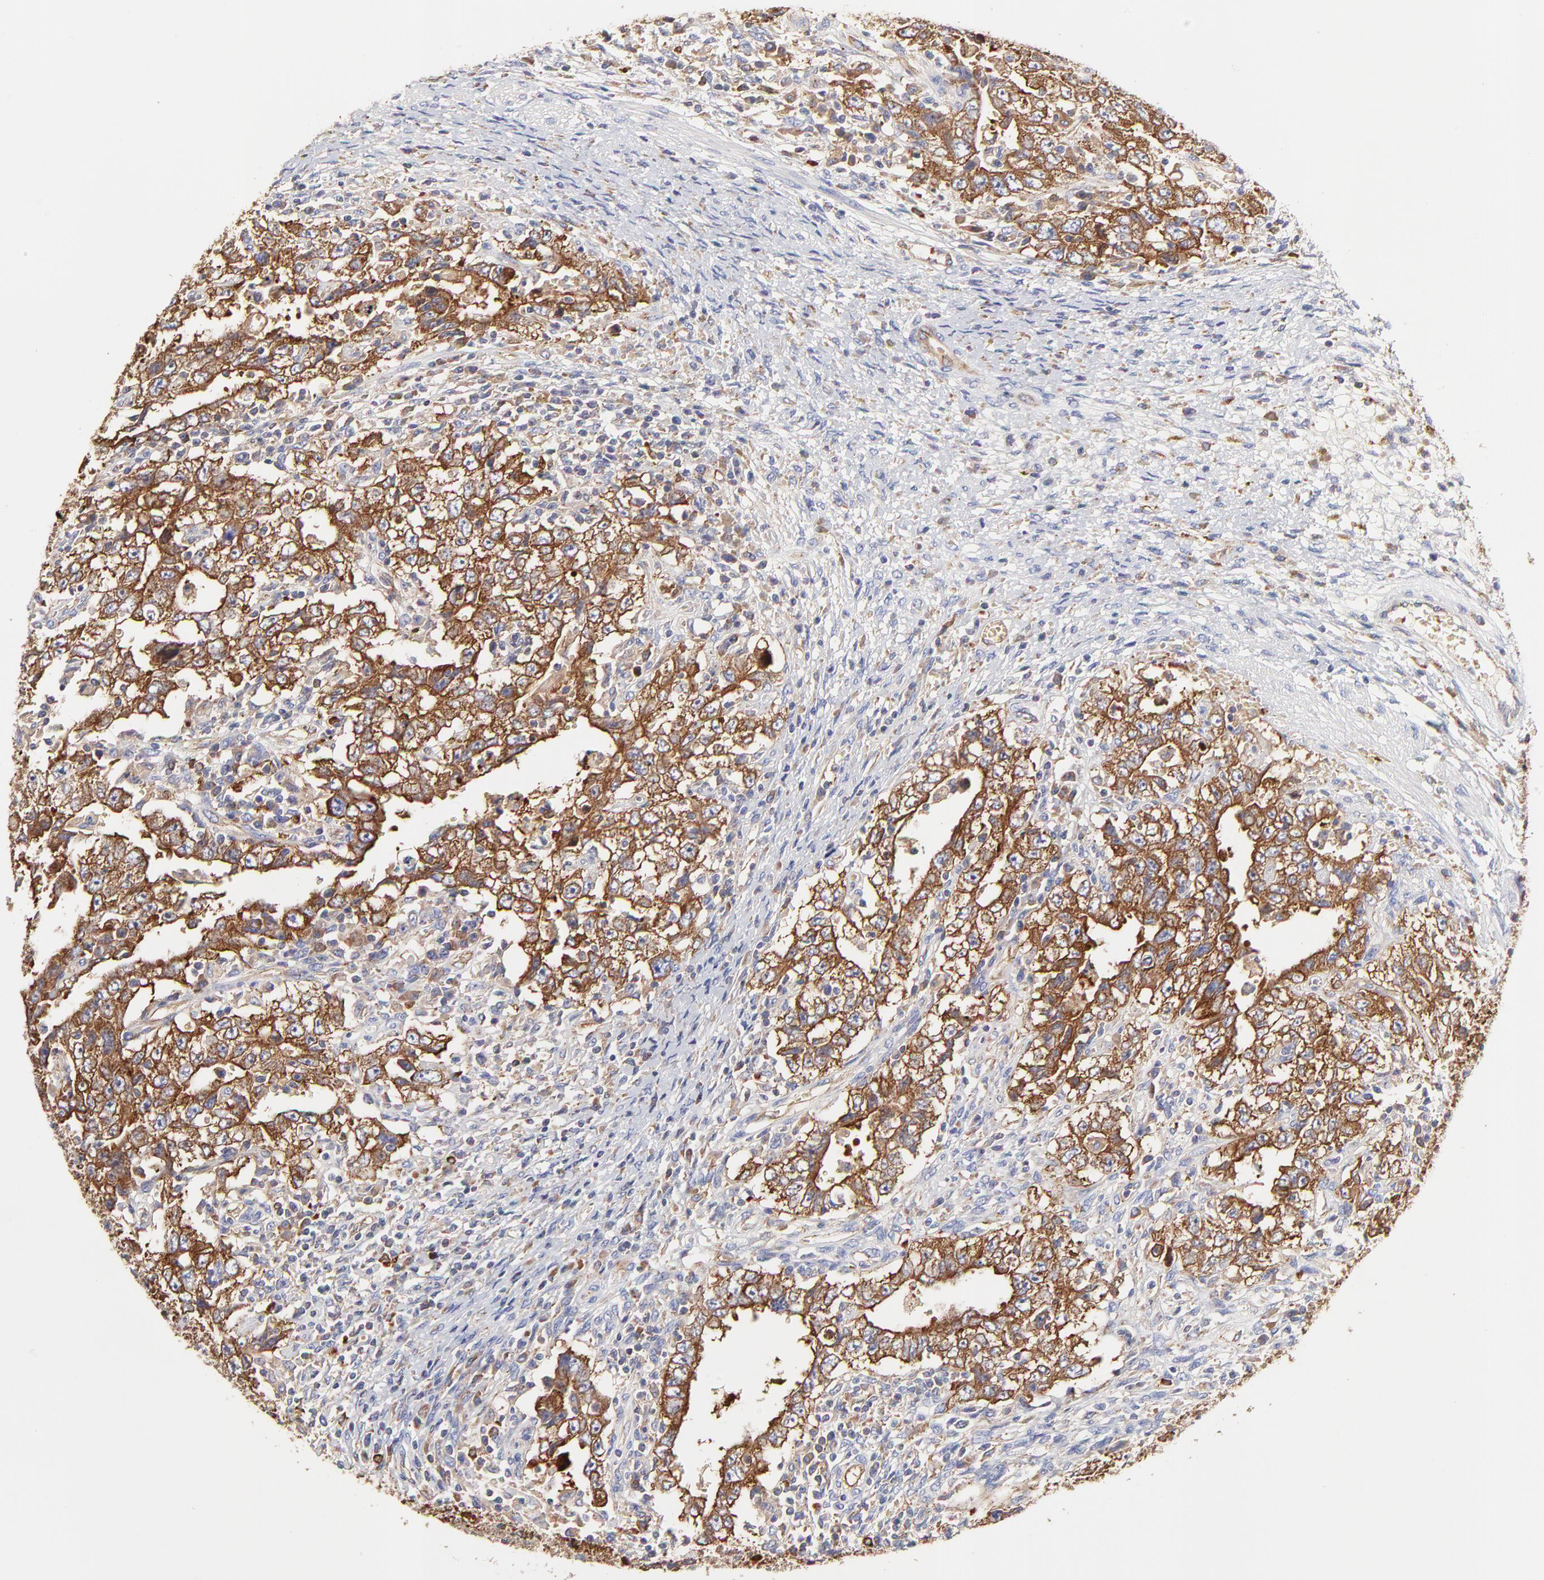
{"staining": {"intensity": "strong", "quantity": ">75%", "location": "cytoplasmic/membranous"}, "tissue": "testis cancer", "cell_type": "Tumor cells", "image_type": "cancer", "snomed": [{"axis": "morphology", "description": "Carcinoma, Embryonal, NOS"}, {"axis": "topography", "description": "Testis"}], "caption": "Protein staining of testis cancer tissue shows strong cytoplasmic/membranous staining in approximately >75% of tumor cells.", "gene": "CD2AP", "patient": {"sex": "male", "age": 26}}